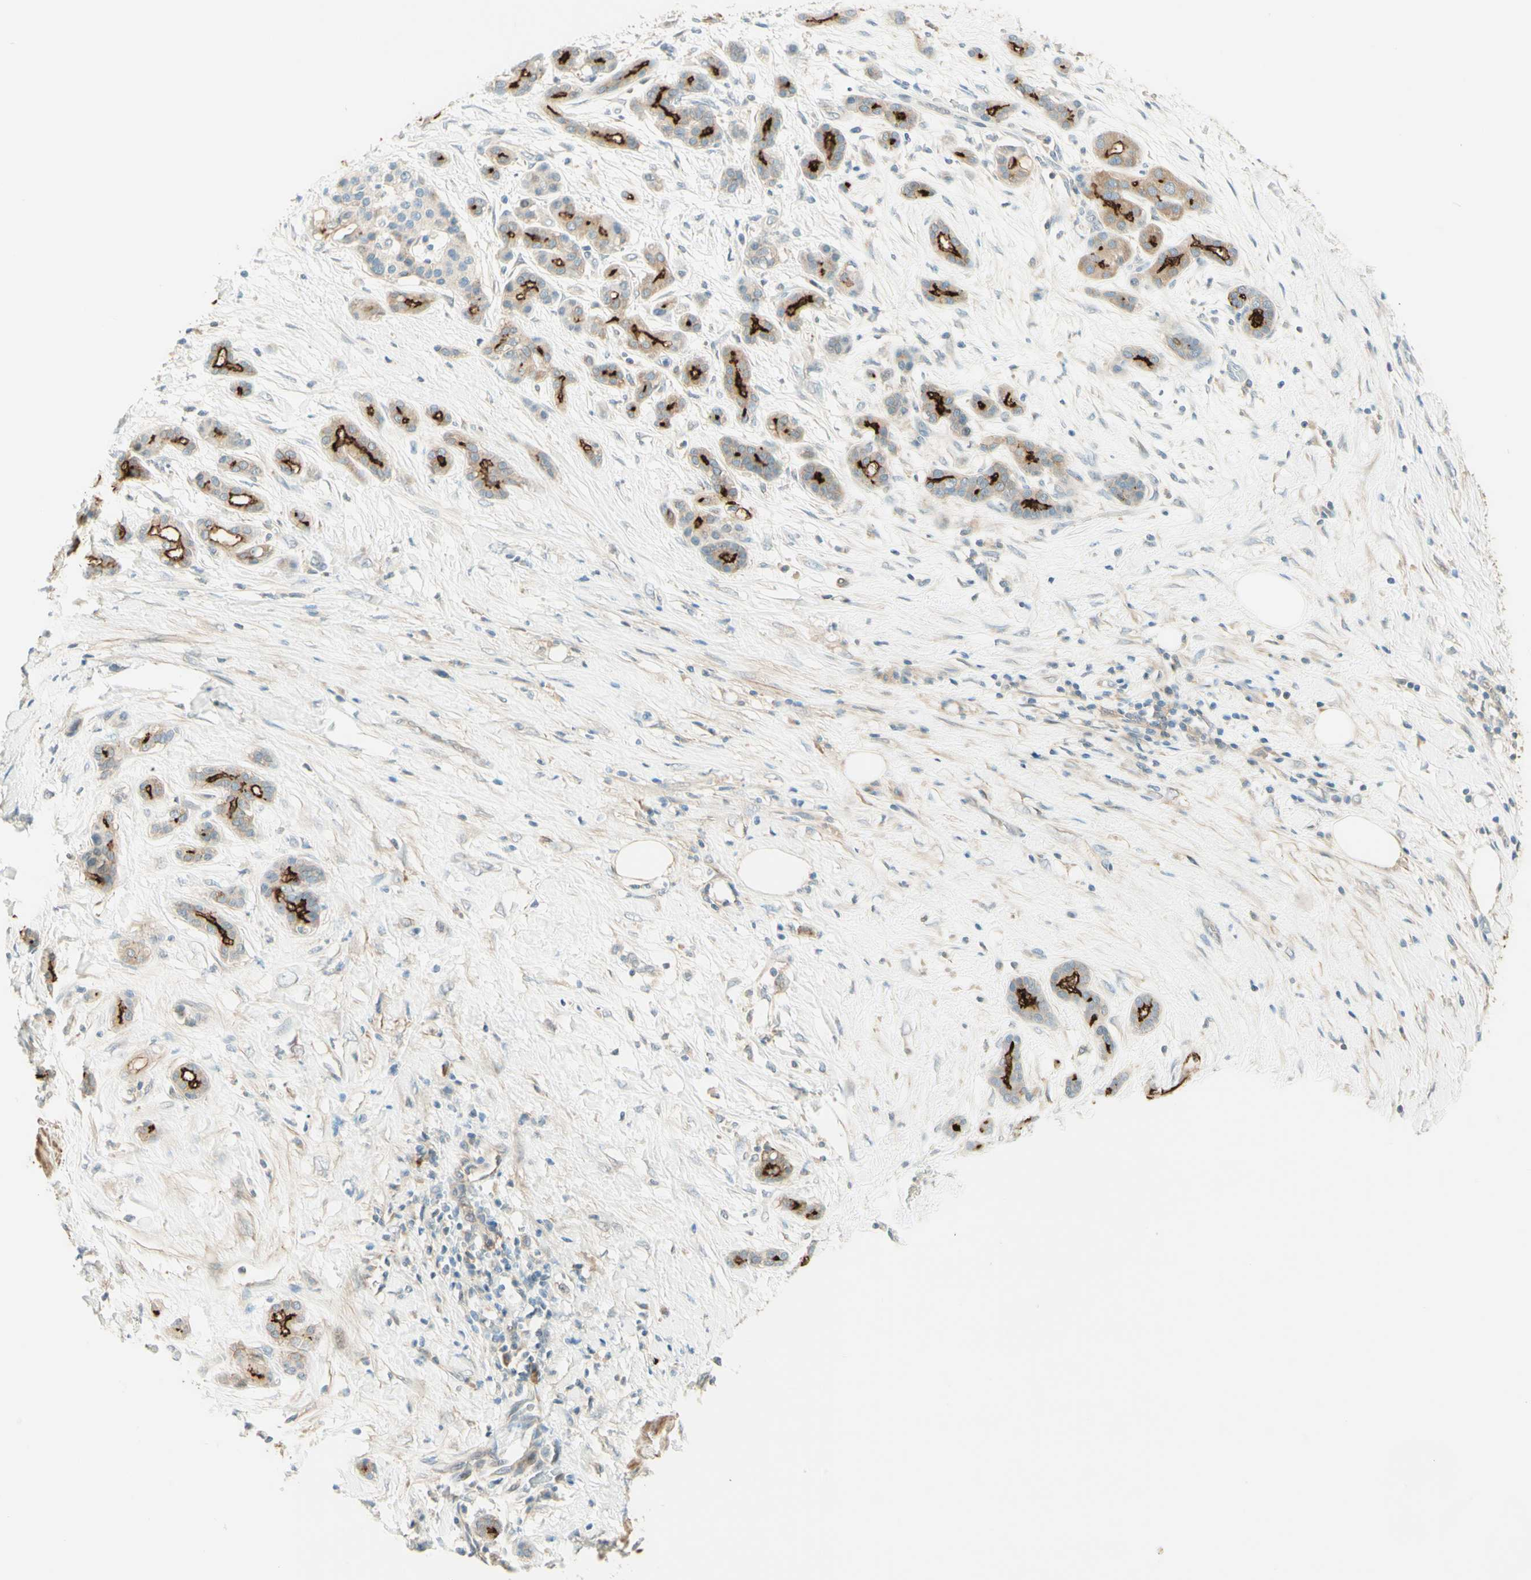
{"staining": {"intensity": "strong", "quantity": "25%-75%", "location": "cytoplasmic/membranous"}, "tissue": "pancreatic cancer", "cell_type": "Tumor cells", "image_type": "cancer", "snomed": [{"axis": "morphology", "description": "Adenocarcinoma, NOS"}, {"axis": "topography", "description": "Pancreas"}], "caption": "Pancreatic adenocarcinoma stained for a protein demonstrates strong cytoplasmic/membranous positivity in tumor cells. Using DAB (3,3'-diaminobenzidine) (brown) and hematoxylin (blue) stains, captured at high magnification using brightfield microscopy.", "gene": "PROM1", "patient": {"sex": "male", "age": 41}}